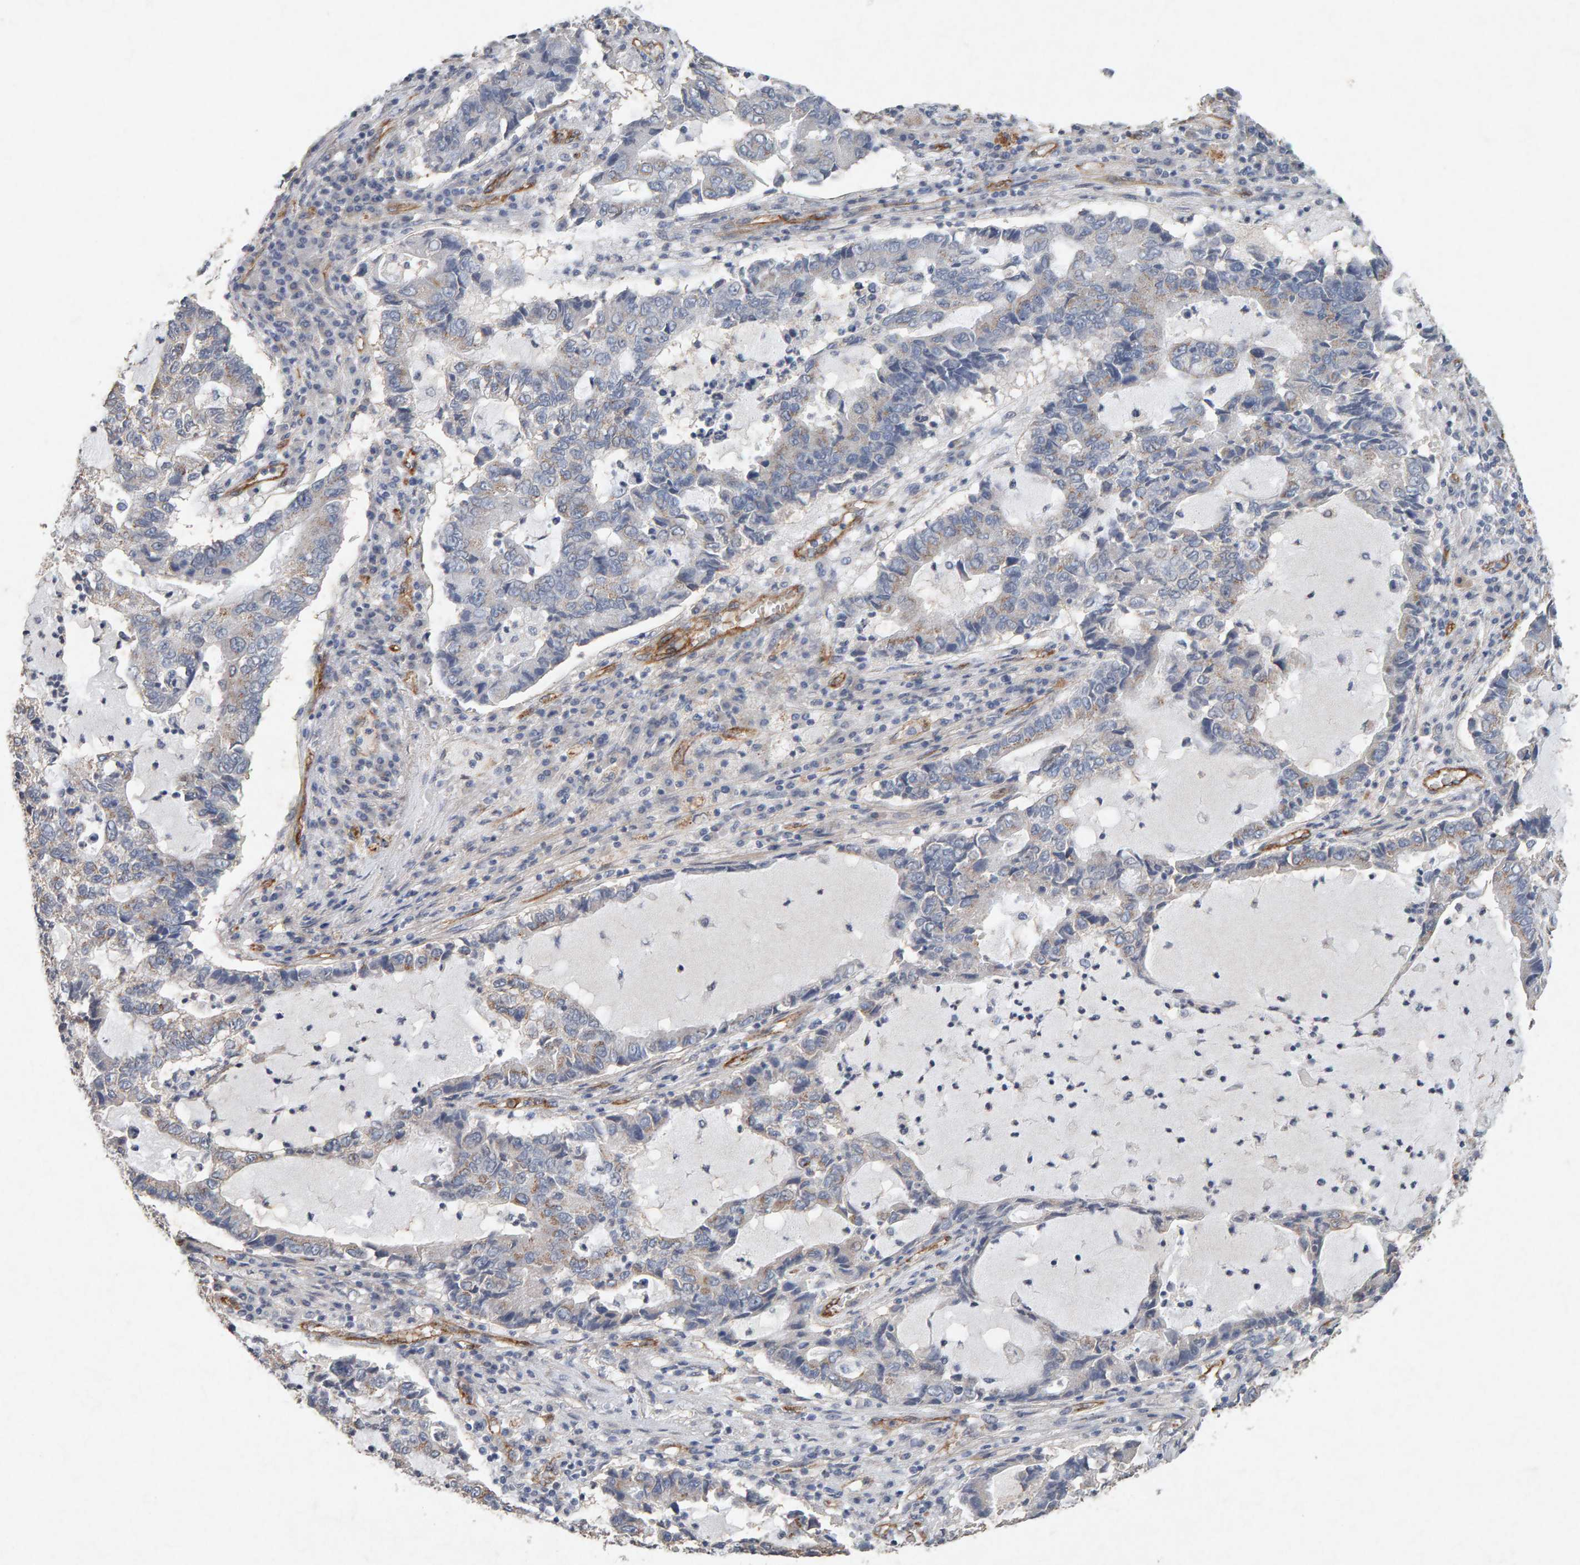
{"staining": {"intensity": "weak", "quantity": "<25%", "location": "cytoplasmic/membranous"}, "tissue": "lung cancer", "cell_type": "Tumor cells", "image_type": "cancer", "snomed": [{"axis": "morphology", "description": "Adenocarcinoma, NOS"}, {"axis": "topography", "description": "Lung"}], "caption": "Tumor cells show no significant protein staining in lung adenocarcinoma.", "gene": "PTPRM", "patient": {"sex": "female", "age": 51}}